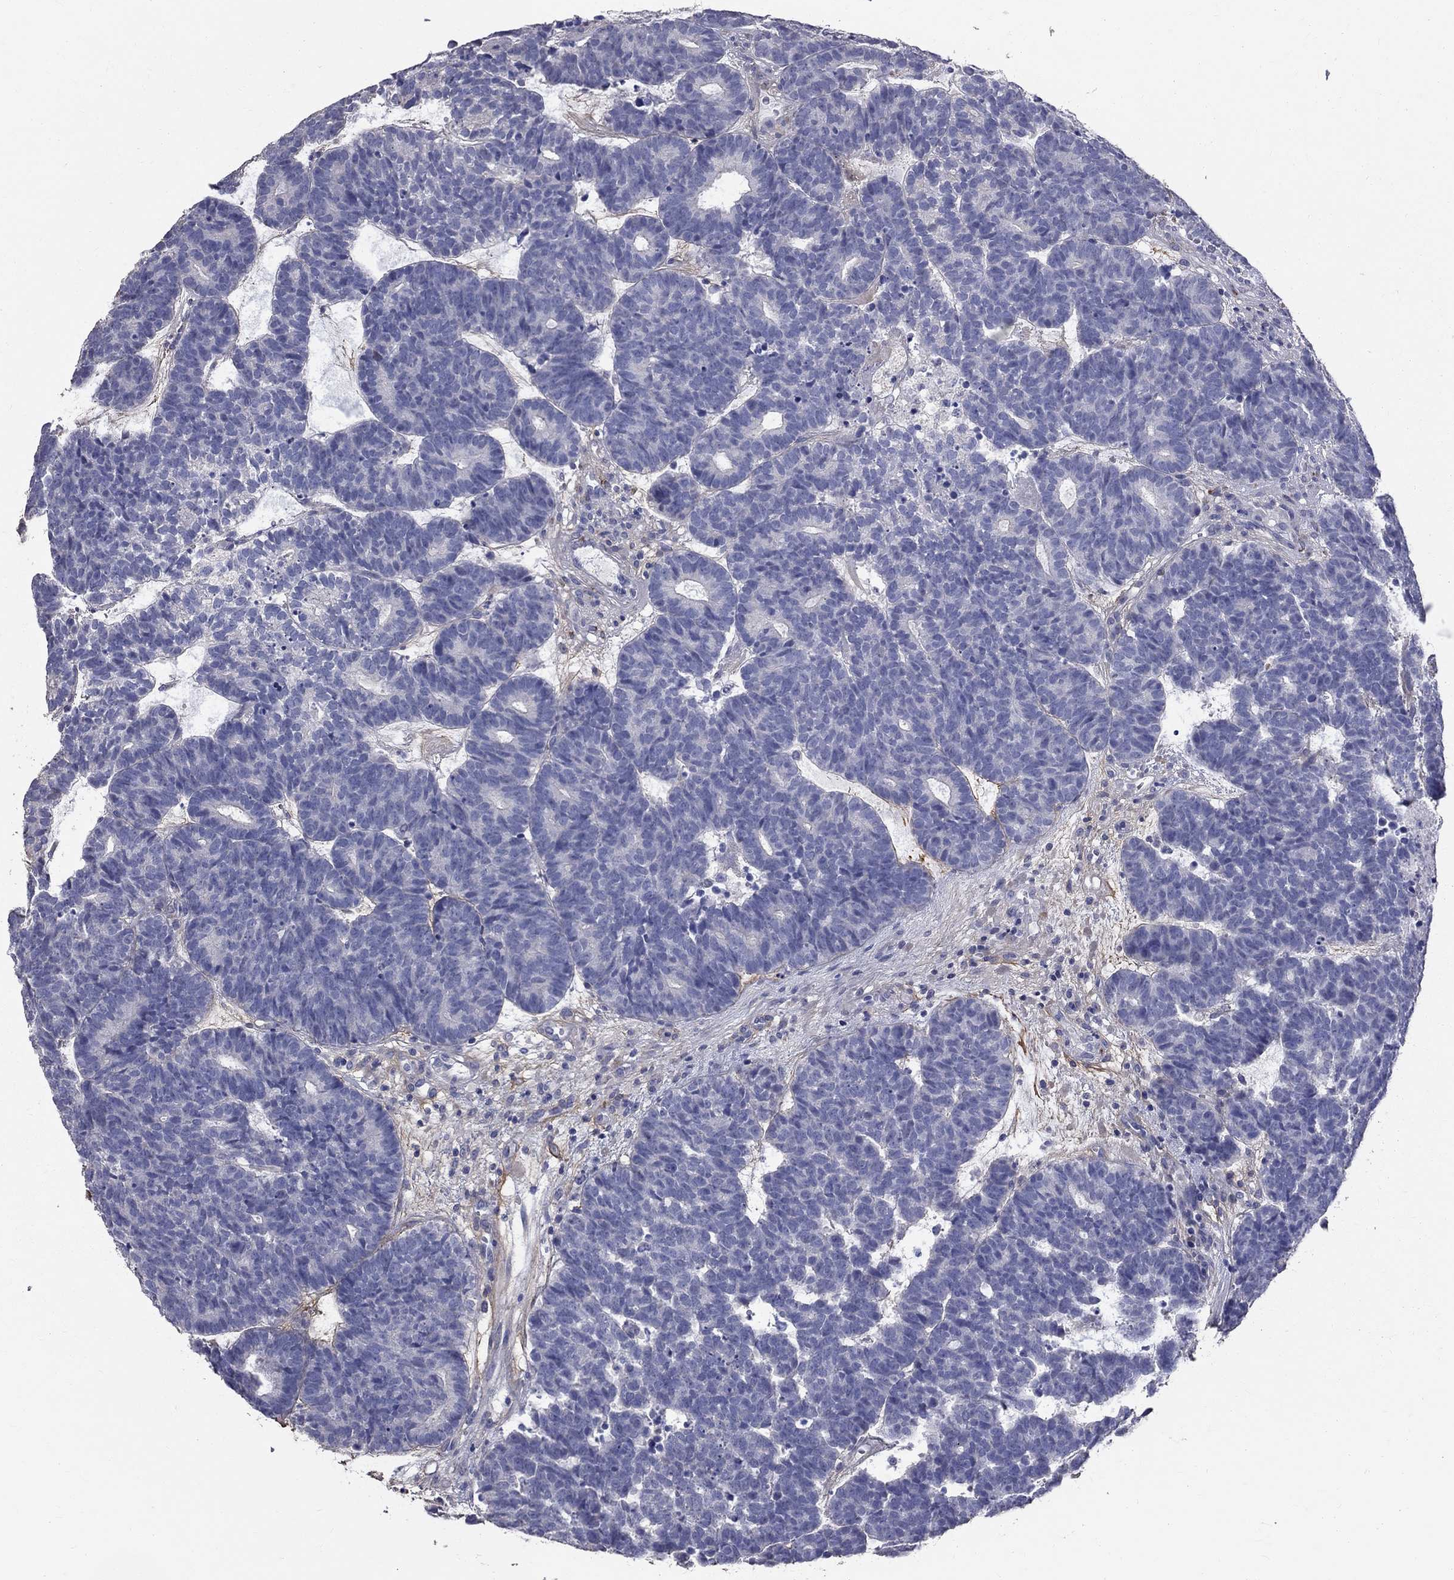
{"staining": {"intensity": "negative", "quantity": "none", "location": "none"}, "tissue": "head and neck cancer", "cell_type": "Tumor cells", "image_type": "cancer", "snomed": [{"axis": "morphology", "description": "Adenocarcinoma, NOS"}, {"axis": "topography", "description": "Head-Neck"}], "caption": "The histopathology image demonstrates no staining of tumor cells in head and neck cancer (adenocarcinoma). The staining was performed using DAB (3,3'-diaminobenzidine) to visualize the protein expression in brown, while the nuclei were stained in blue with hematoxylin (Magnification: 20x).", "gene": "ANXA10", "patient": {"sex": "female", "age": 81}}